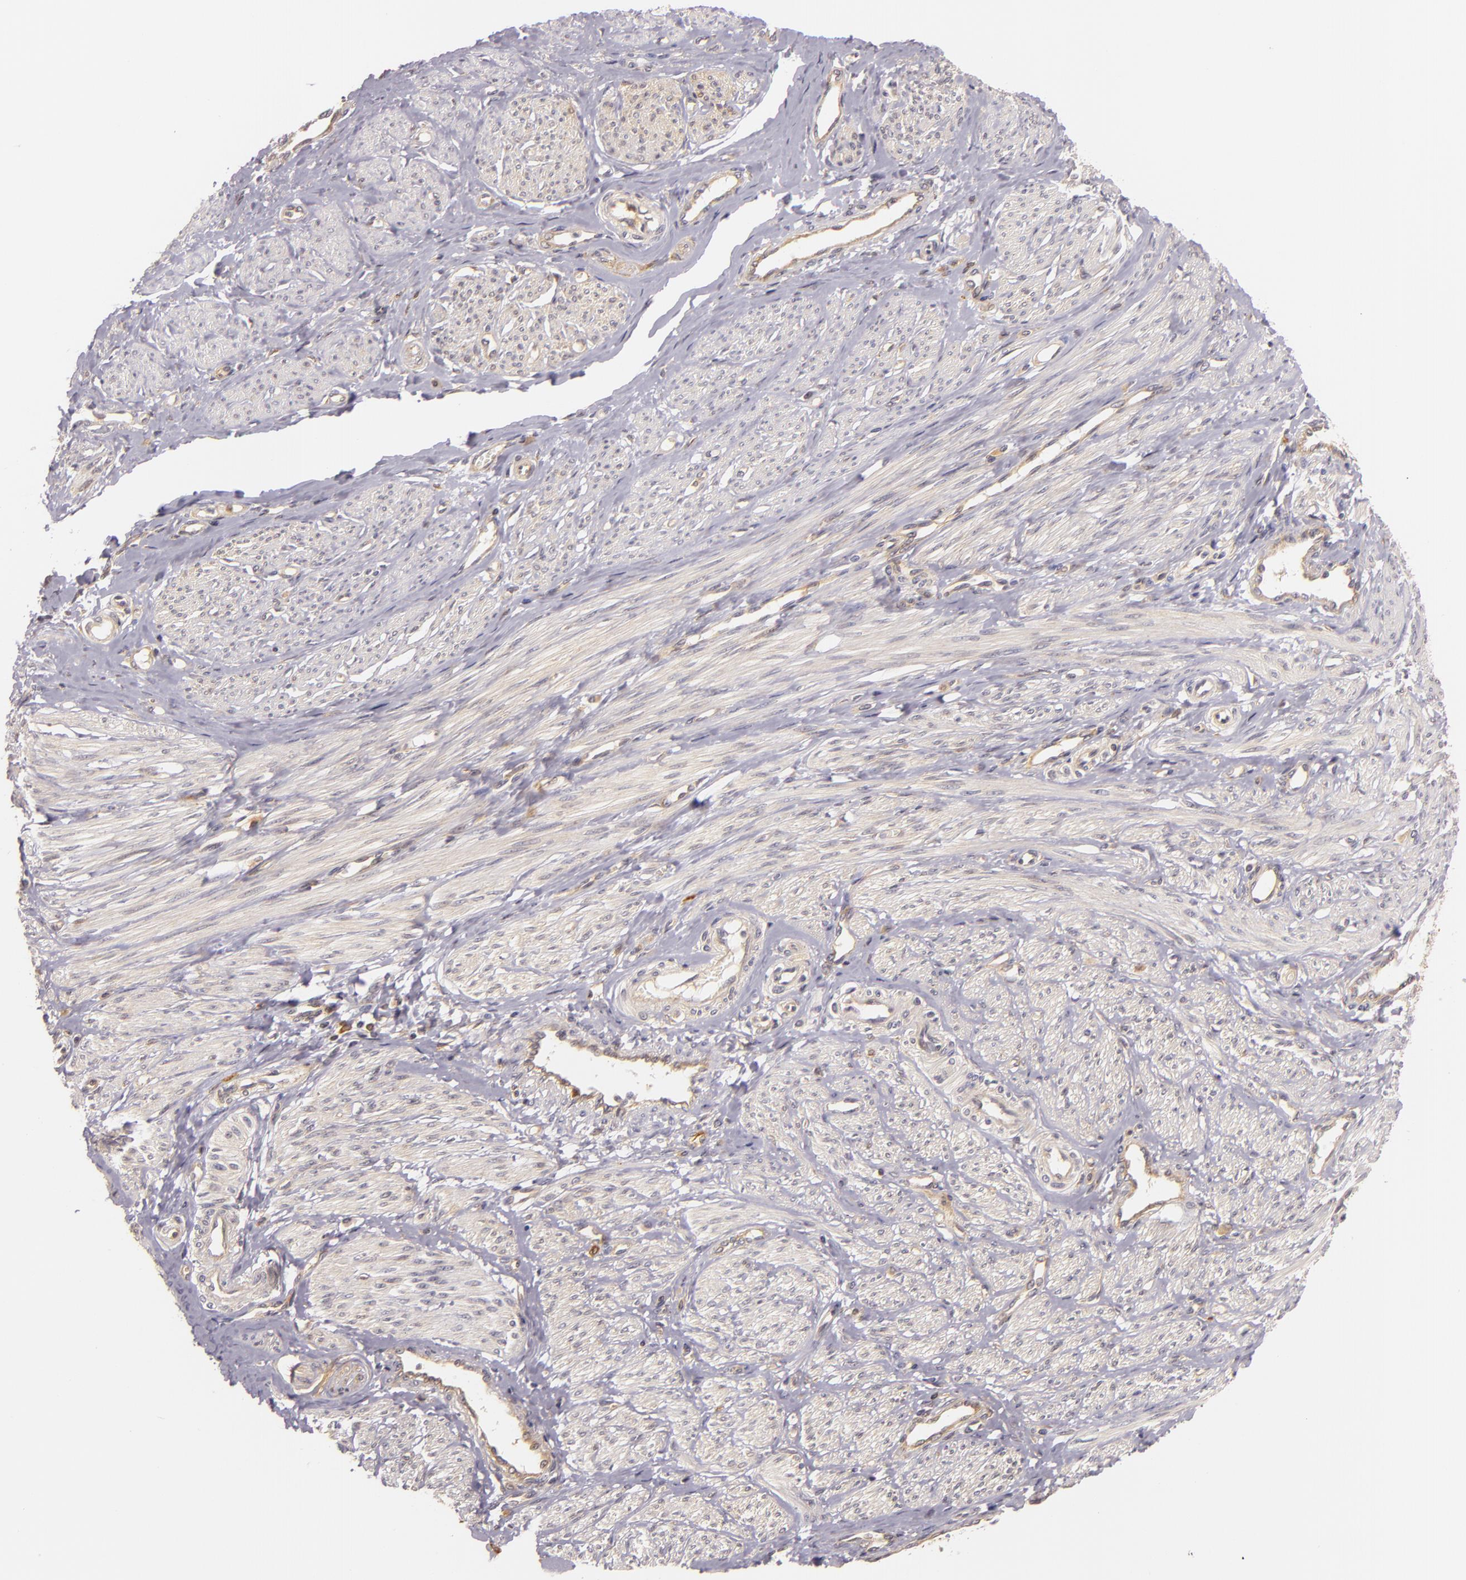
{"staining": {"intensity": "weak", "quantity": ">75%", "location": "cytoplasmic/membranous"}, "tissue": "smooth muscle", "cell_type": "Smooth muscle cells", "image_type": "normal", "snomed": [{"axis": "morphology", "description": "Normal tissue, NOS"}, {"axis": "topography", "description": "Smooth muscle"}, {"axis": "topography", "description": "Uterus"}], "caption": "Protein staining of unremarkable smooth muscle displays weak cytoplasmic/membranous expression in approximately >75% of smooth muscle cells. (IHC, brightfield microscopy, high magnification).", "gene": "TOM1", "patient": {"sex": "female", "age": 39}}